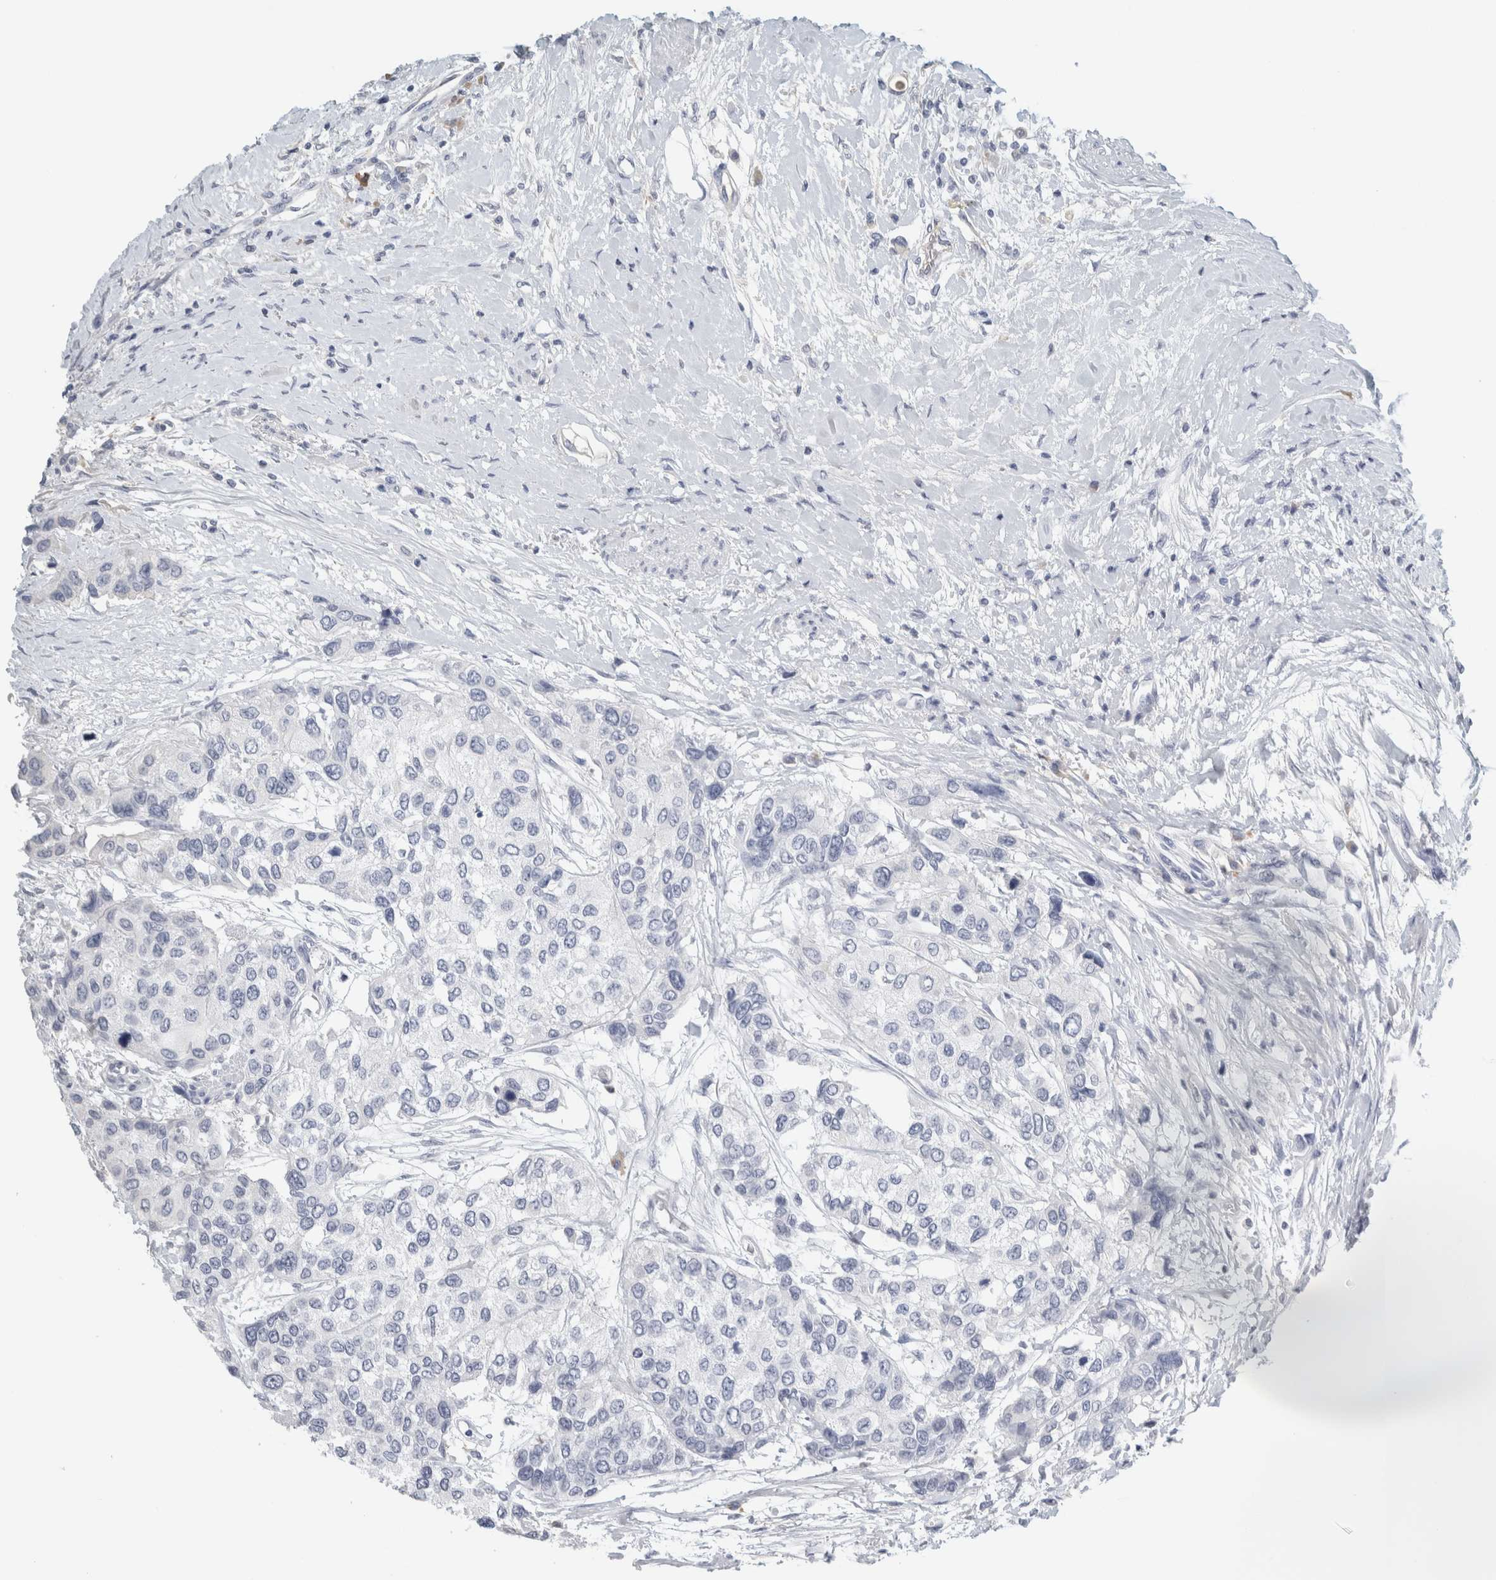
{"staining": {"intensity": "negative", "quantity": "none", "location": "none"}, "tissue": "urothelial cancer", "cell_type": "Tumor cells", "image_type": "cancer", "snomed": [{"axis": "morphology", "description": "Urothelial carcinoma, High grade"}, {"axis": "topography", "description": "Urinary bladder"}], "caption": "Immunohistochemistry (IHC) of human urothelial cancer reveals no expression in tumor cells.", "gene": "TSPAN8", "patient": {"sex": "female", "age": 56}}